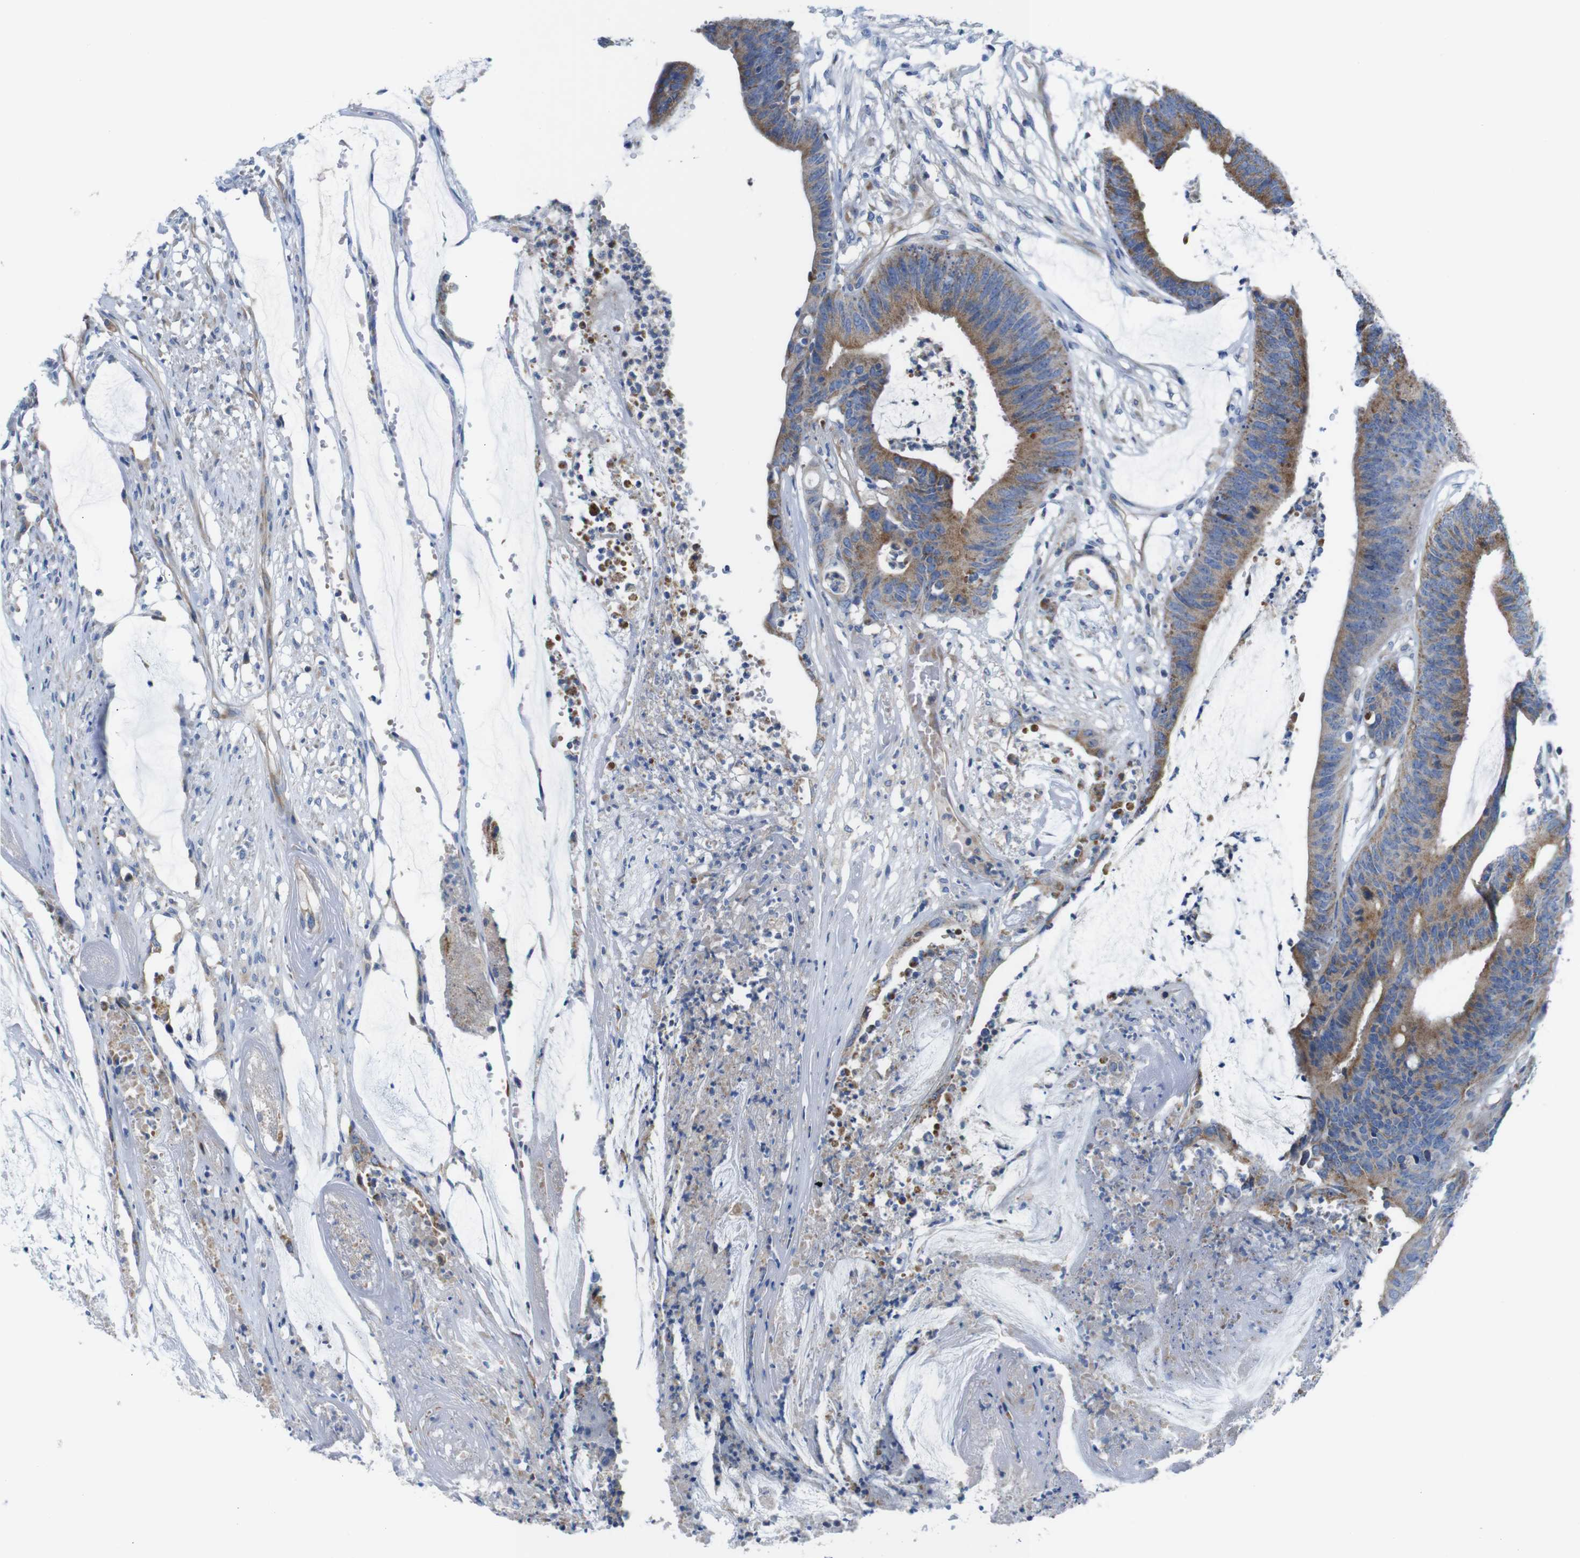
{"staining": {"intensity": "moderate", "quantity": ">75%", "location": "cytoplasmic/membranous"}, "tissue": "colorectal cancer", "cell_type": "Tumor cells", "image_type": "cancer", "snomed": [{"axis": "morphology", "description": "Adenocarcinoma, NOS"}, {"axis": "topography", "description": "Rectum"}], "caption": "Colorectal cancer (adenocarcinoma) stained with a protein marker reveals moderate staining in tumor cells.", "gene": "PDCD1LG2", "patient": {"sex": "female", "age": 66}}